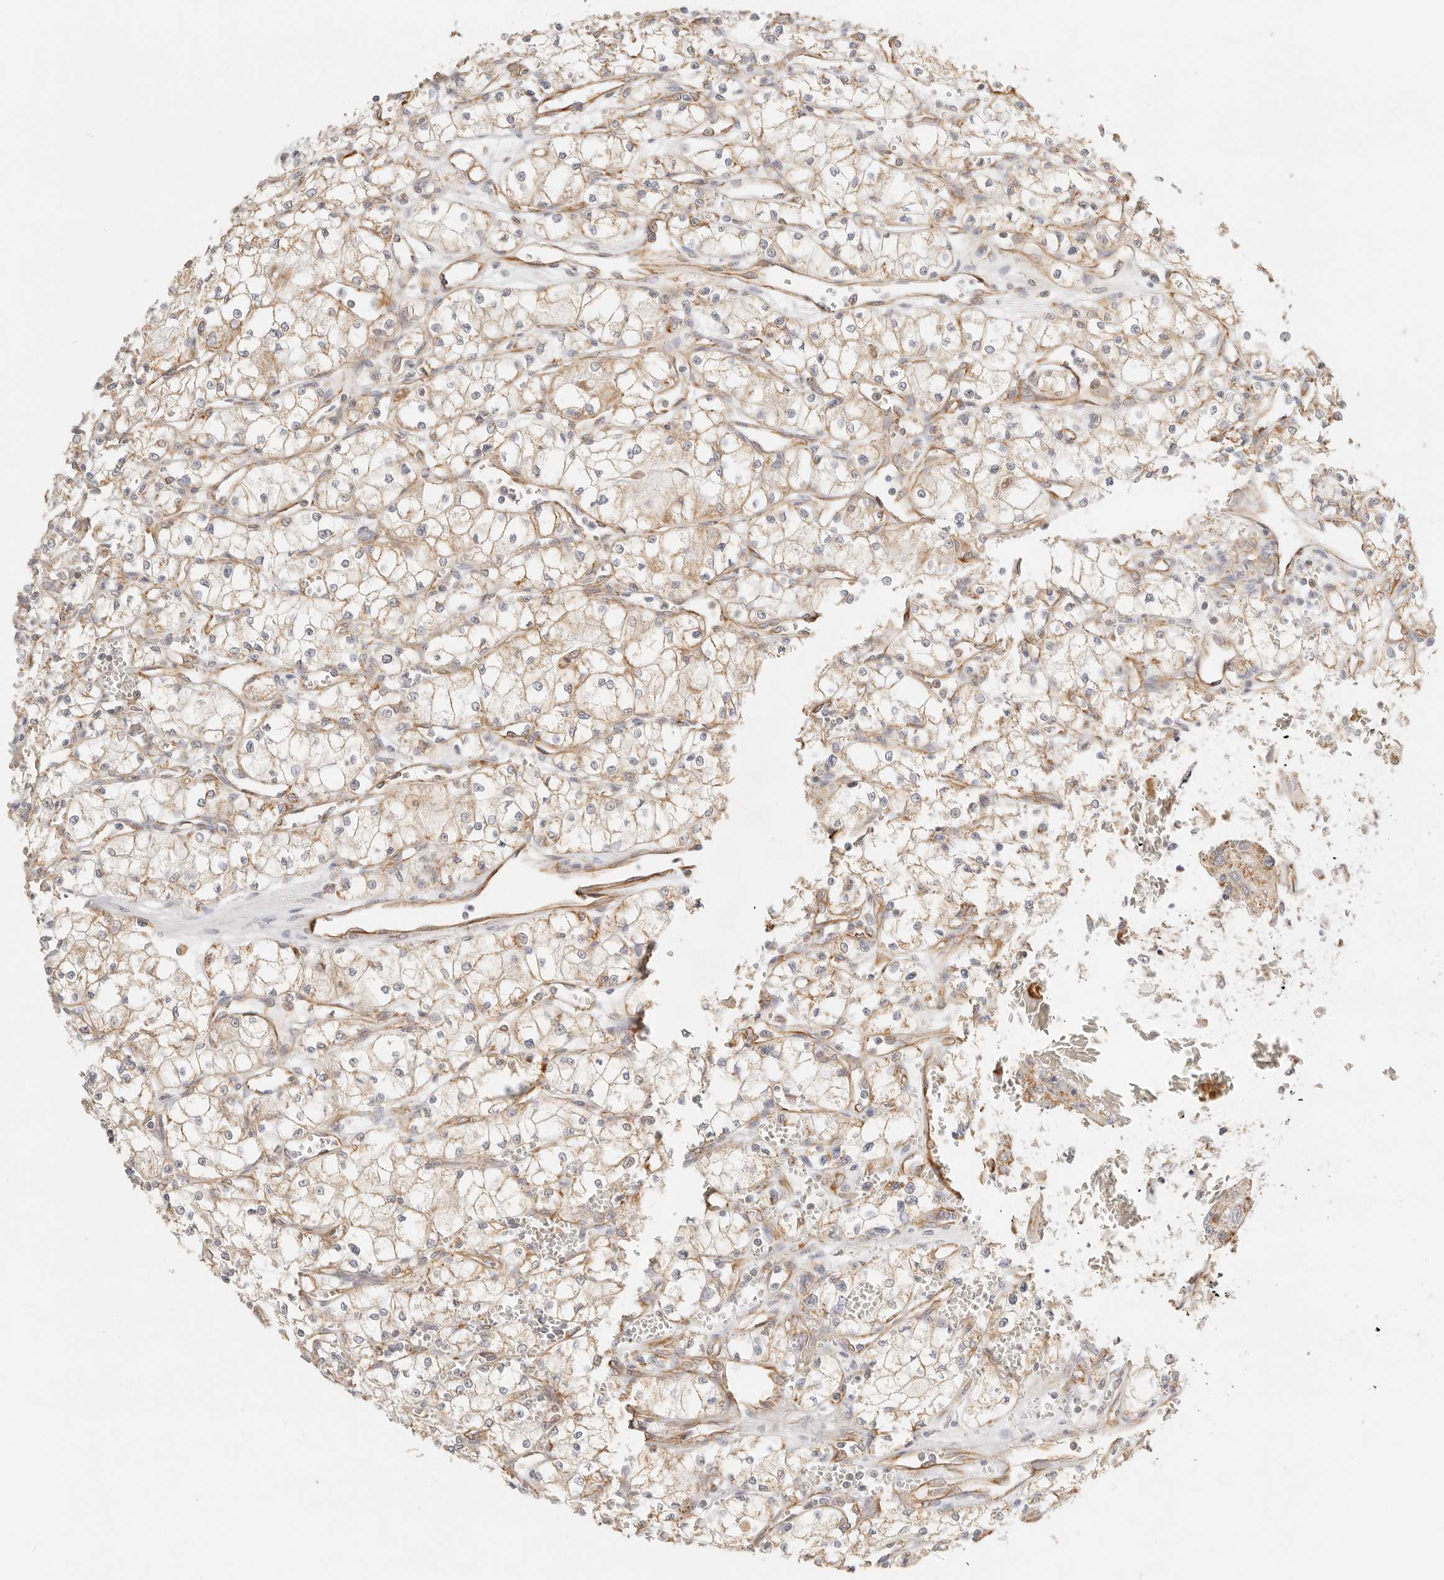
{"staining": {"intensity": "weak", "quantity": "25%-75%", "location": "cytoplasmic/membranous"}, "tissue": "renal cancer", "cell_type": "Tumor cells", "image_type": "cancer", "snomed": [{"axis": "morphology", "description": "Adenocarcinoma, NOS"}, {"axis": "topography", "description": "Kidney"}], "caption": "Immunohistochemical staining of renal adenocarcinoma exhibits low levels of weak cytoplasmic/membranous protein positivity in about 25%-75% of tumor cells.", "gene": "ZC3H11A", "patient": {"sex": "male", "age": 59}}